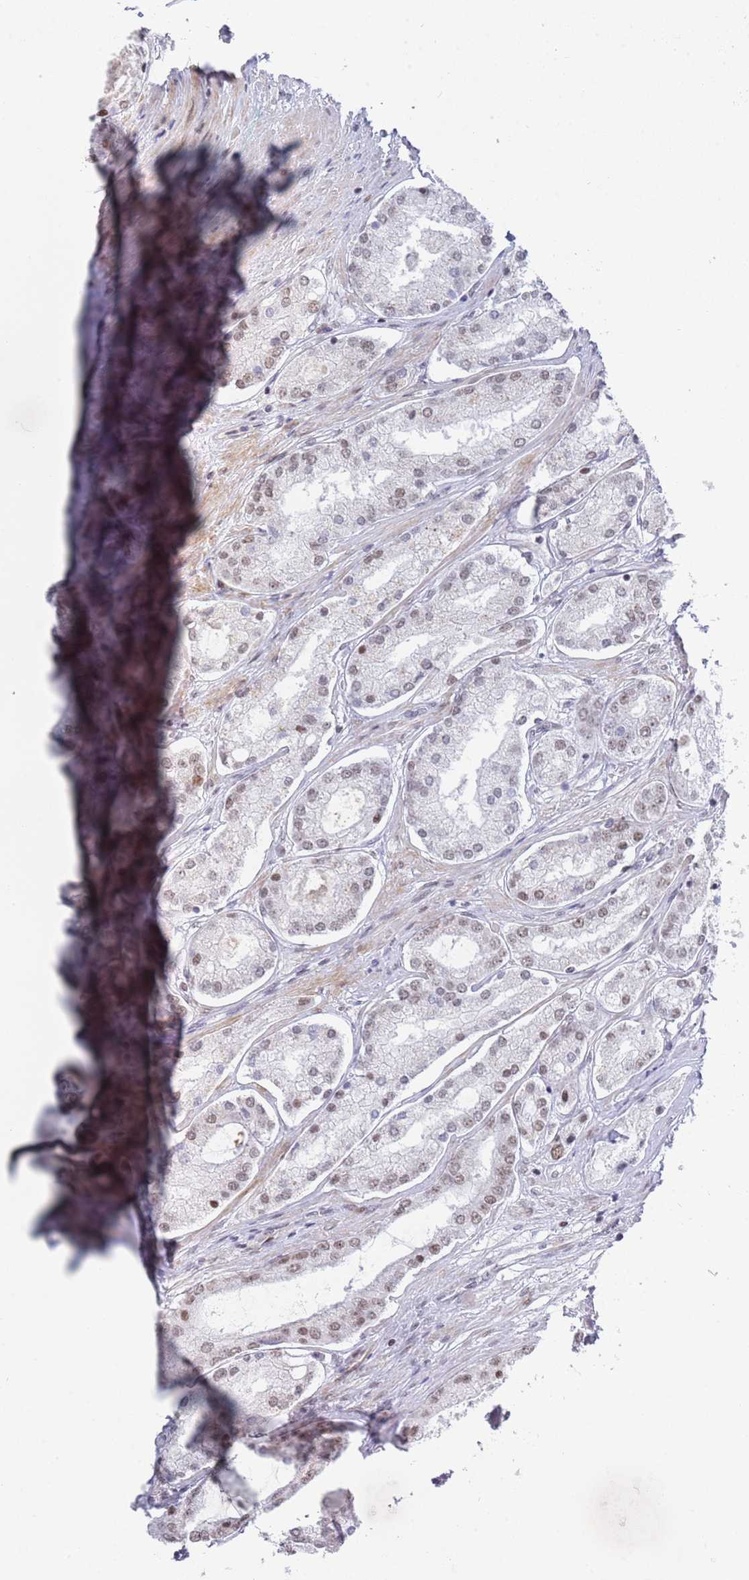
{"staining": {"intensity": "moderate", "quantity": ">75%", "location": "nuclear"}, "tissue": "prostate cancer", "cell_type": "Tumor cells", "image_type": "cancer", "snomed": [{"axis": "morphology", "description": "Adenocarcinoma, Low grade"}, {"axis": "topography", "description": "Prostate"}], "caption": "There is medium levels of moderate nuclear staining in tumor cells of adenocarcinoma (low-grade) (prostate), as demonstrated by immunohistochemical staining (brown color).", "gene": "ZNF382", "patient": {"sex": "male", "age": 68}}